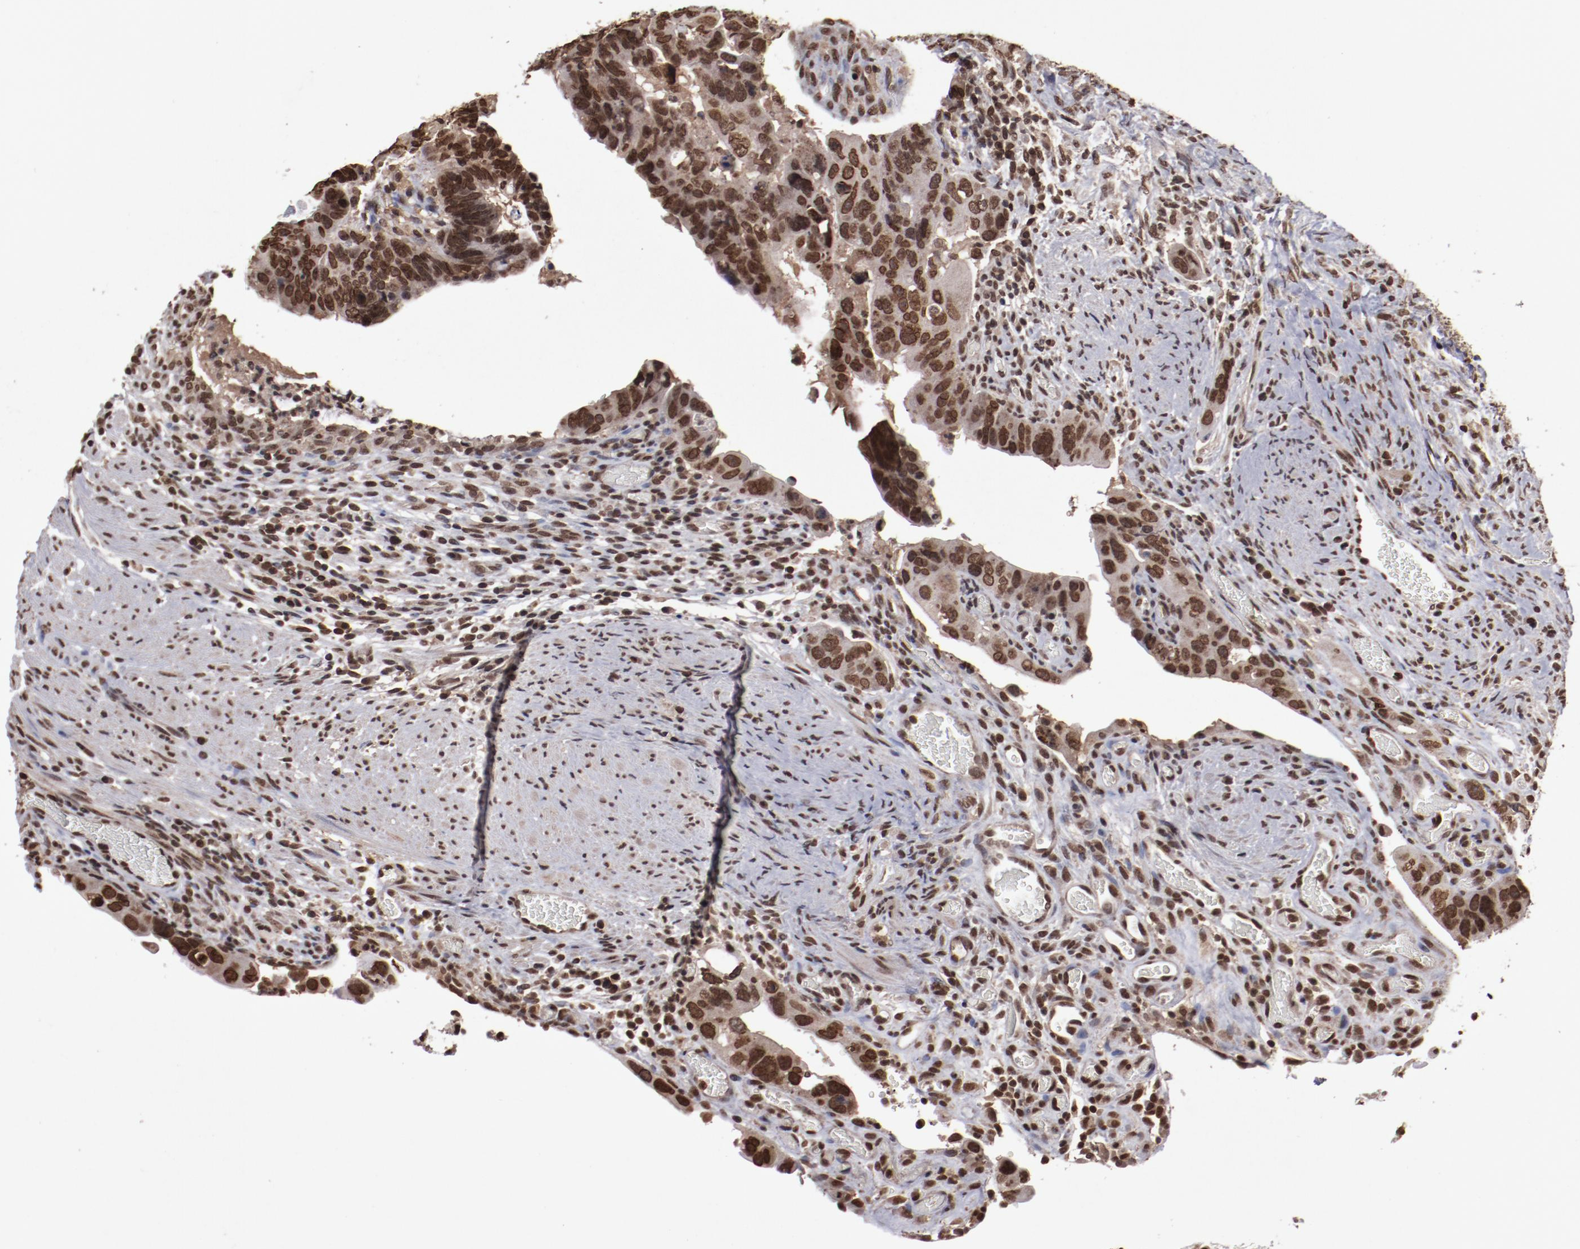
{"staining": {"intensity": "strong", "quantity": ">75%", "location": "nuclear"}, "tissue": "colorectal cancer", "cell_type": "Tumor cells", "image_type": "cancer", "snomed": [{"axis": "morphology", "description": "Adenocarcinoma, NOS"}, {"axis": "topography", "description": "Rectum"}], "caption": "Immunohistochemistry of human colorectal cancer reveals high levels of strong nuclear positivity in approximately >75% of tumor cells. The staining was performed using DAB (3,3'-diaminobenzidine) to visualize the protein expression in brown, while the nuclei were stained in blue with hematoxylin (Magnification: 20x).", "gene": "AKT1", "patient": {"sex": "male", "age": 53}}